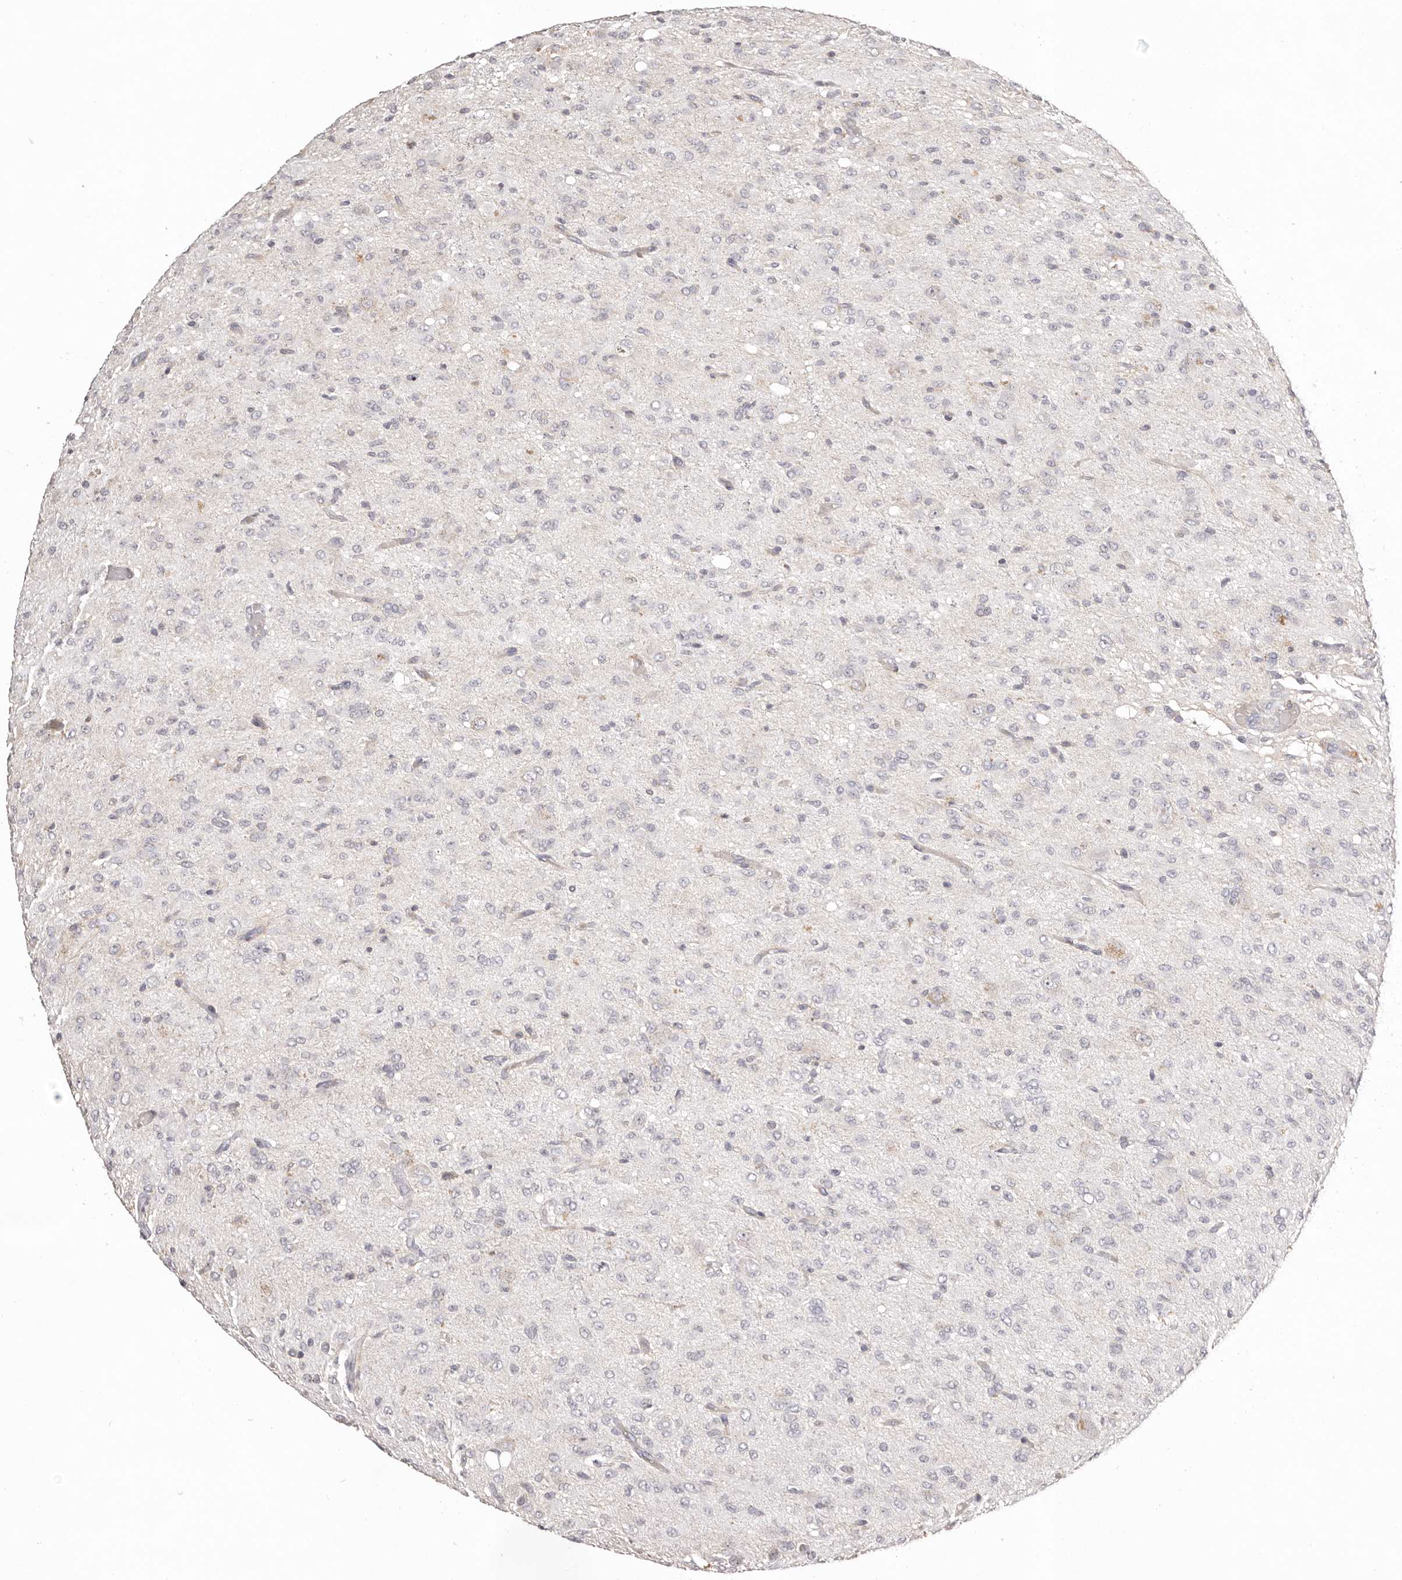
{"staining": {"intensity": "negative", "quantity": "none", "location": "none"}, "tissue": "glioma", "cell_type": "Tumor cells", "image_type": "cancer", "snomed": [{"axis": "morphology", "description": "Glioma, malignant, High grade"}, {"axis": "topography", "description": "Brain"}], "caption": "A photomicrograph of malignant glioma (high-grade) stained for a protein demonstrates no brown staining in tumor cells.", "gene": "PCDHB6", "patient": {"sex": "female", "age": 59}}